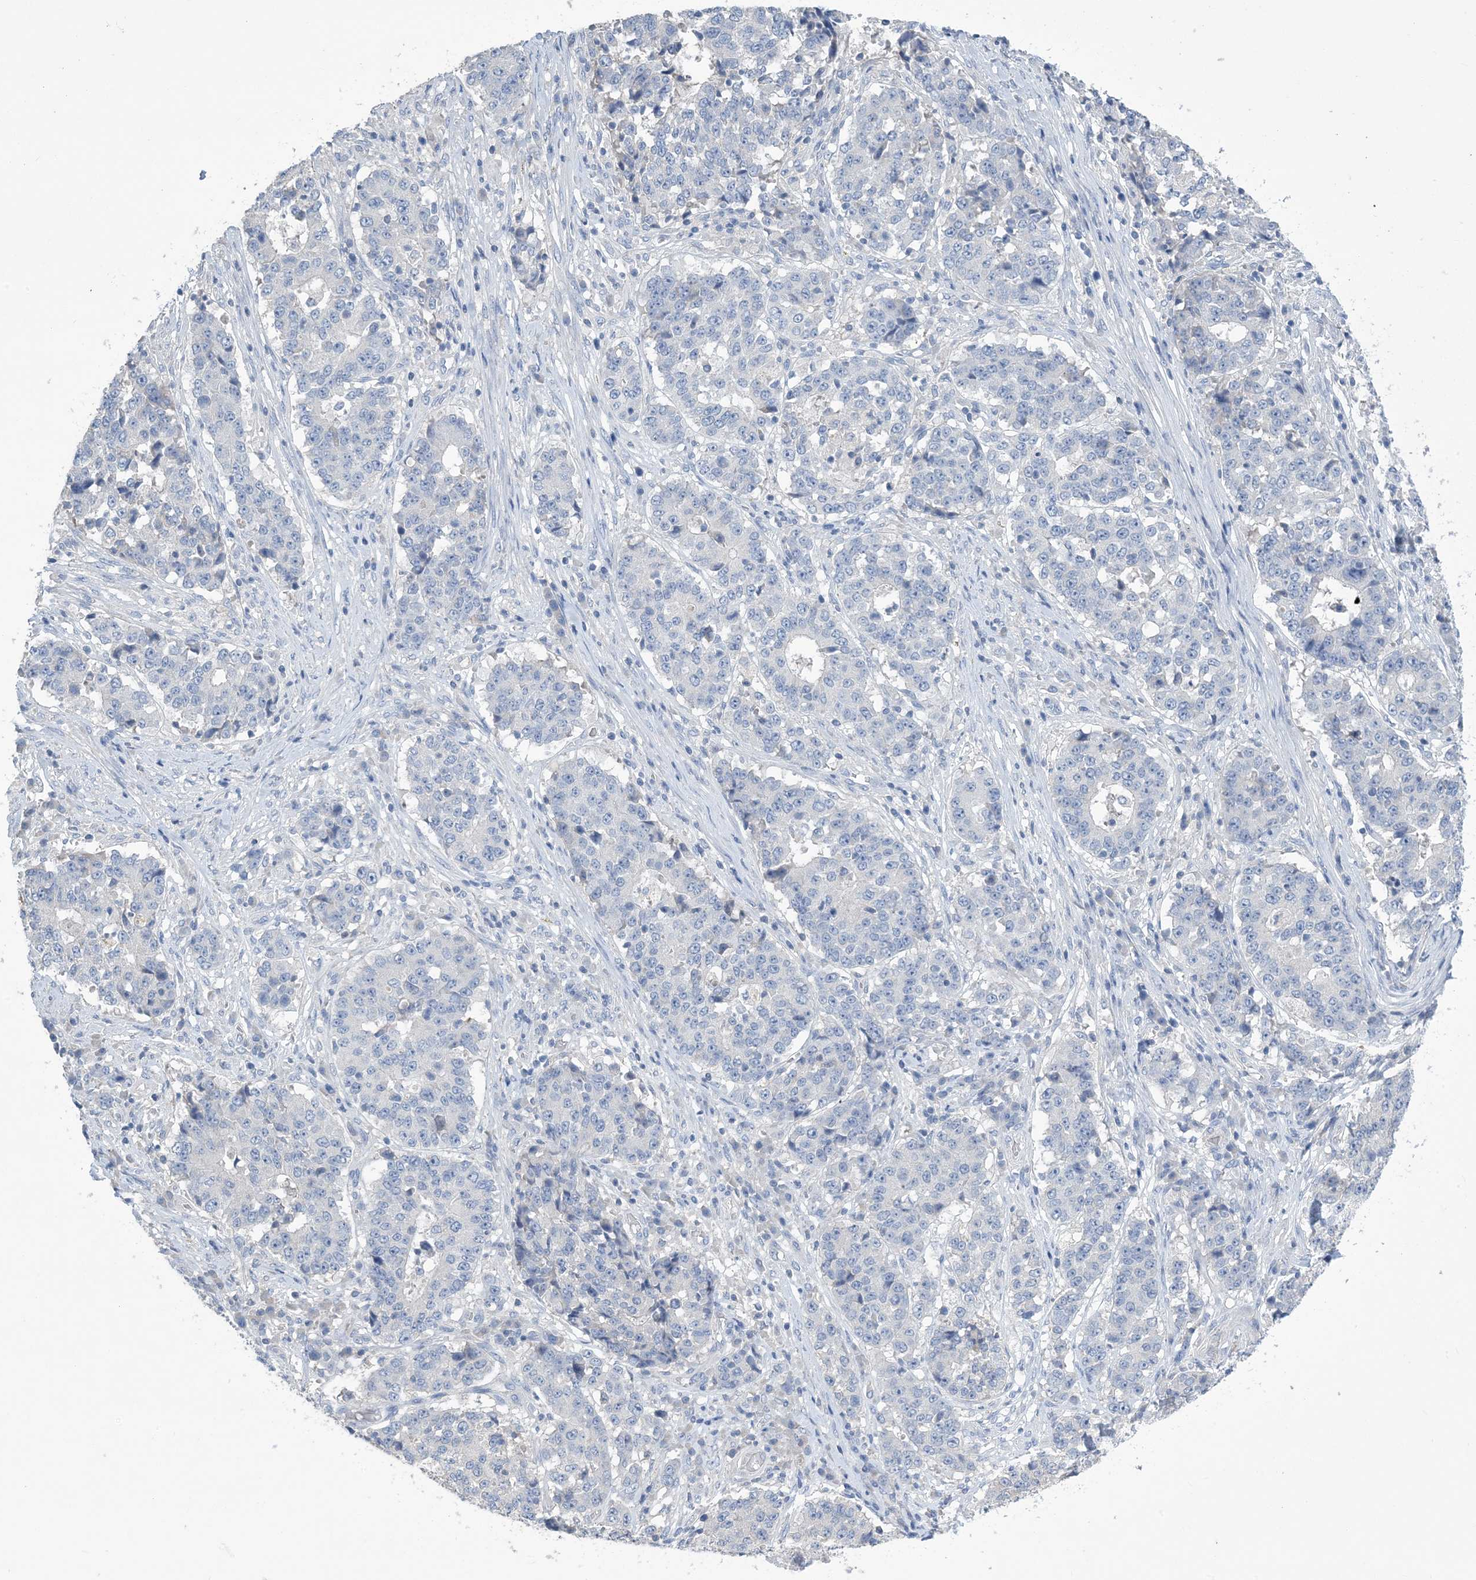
{"staining": {"intensity": "negative", "quantity": "none", "location": "none"}, "tissue": "stomach cancer", "cell_type": "Tumor cells", "image_type": "cancer", "snomed": [{"axis": "morphology", "description": "Adenocarcinoma, NOS"}, {"axis": "topography", "description": "Stomach"}], "caption": "This image is of stomach cancer stained with immunohistochemistry to label a protein in brown with the nuclei are counter-stained blue. There is no staining in tumor cells.", "gene": "KPRP", "patient": {"sex": "male", "age": 59}}